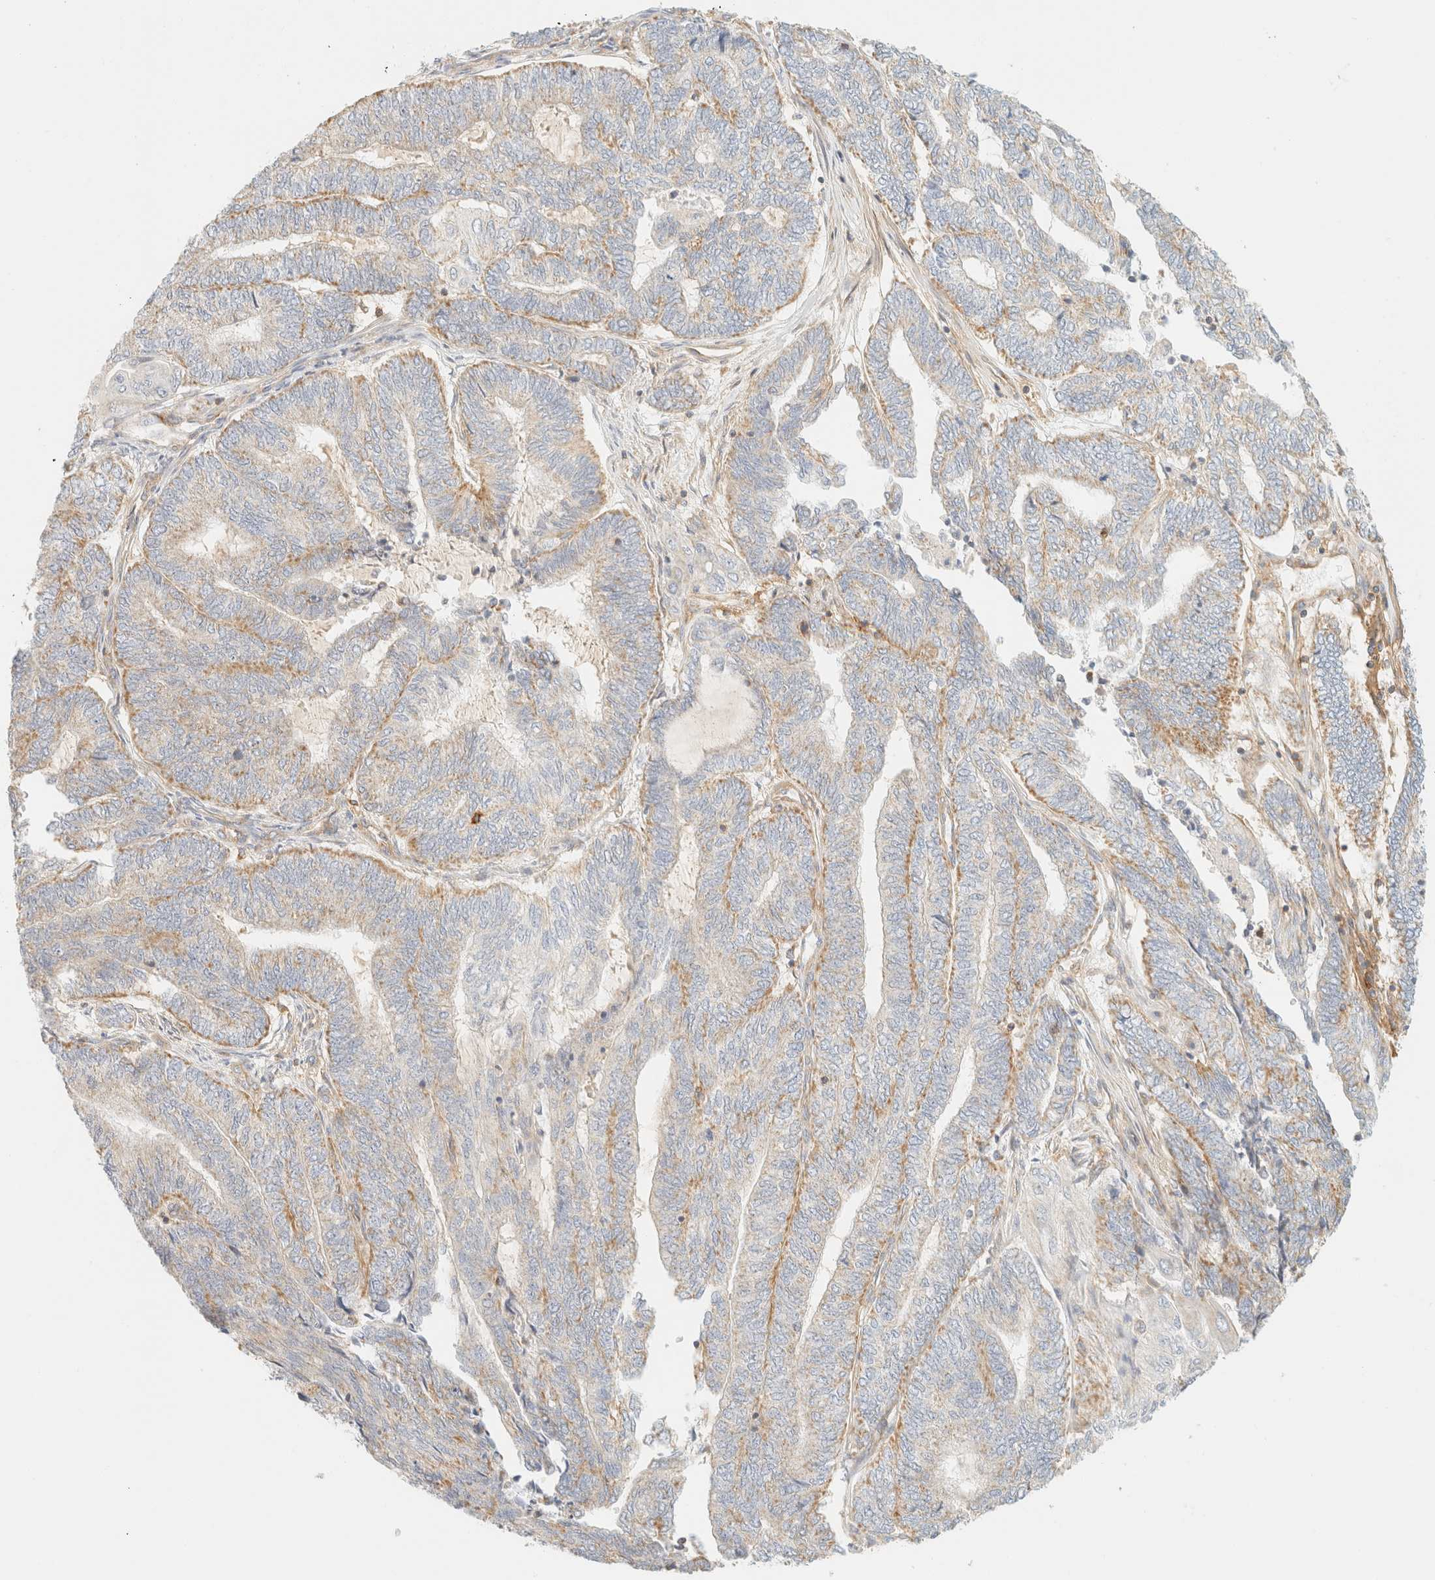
{"staining": {"intensity": "moderate", "quantity": ">75%", "location": "cytoplasmic/membranous"}, "tissue": "endometrial cancer", "cell_type": "Tumor cells", "image_type": "cancer", "snomed": [{"axis": "morphology", "description": "Adenocarcinoma, NOS"}, {"axis": "topography", "description": "Uterus"}, {"axis": "topography", "description": "Endometrium"}], "caption": "Endometrial adenocarcinoma was stained to show a protein in brown. There is medium levels of moderate cytoplasmic/membranous positivity in approximately >75% of tumor cells. The staining was performed using DAB (3,3'-diaminobenzidine) to visualize the protein expression in brown, while the nuclei were stained in blue with hematoxylin (Magnification: 20x).", "gene": "MRM3", "patient": {"sex": "female", "age": 70}}